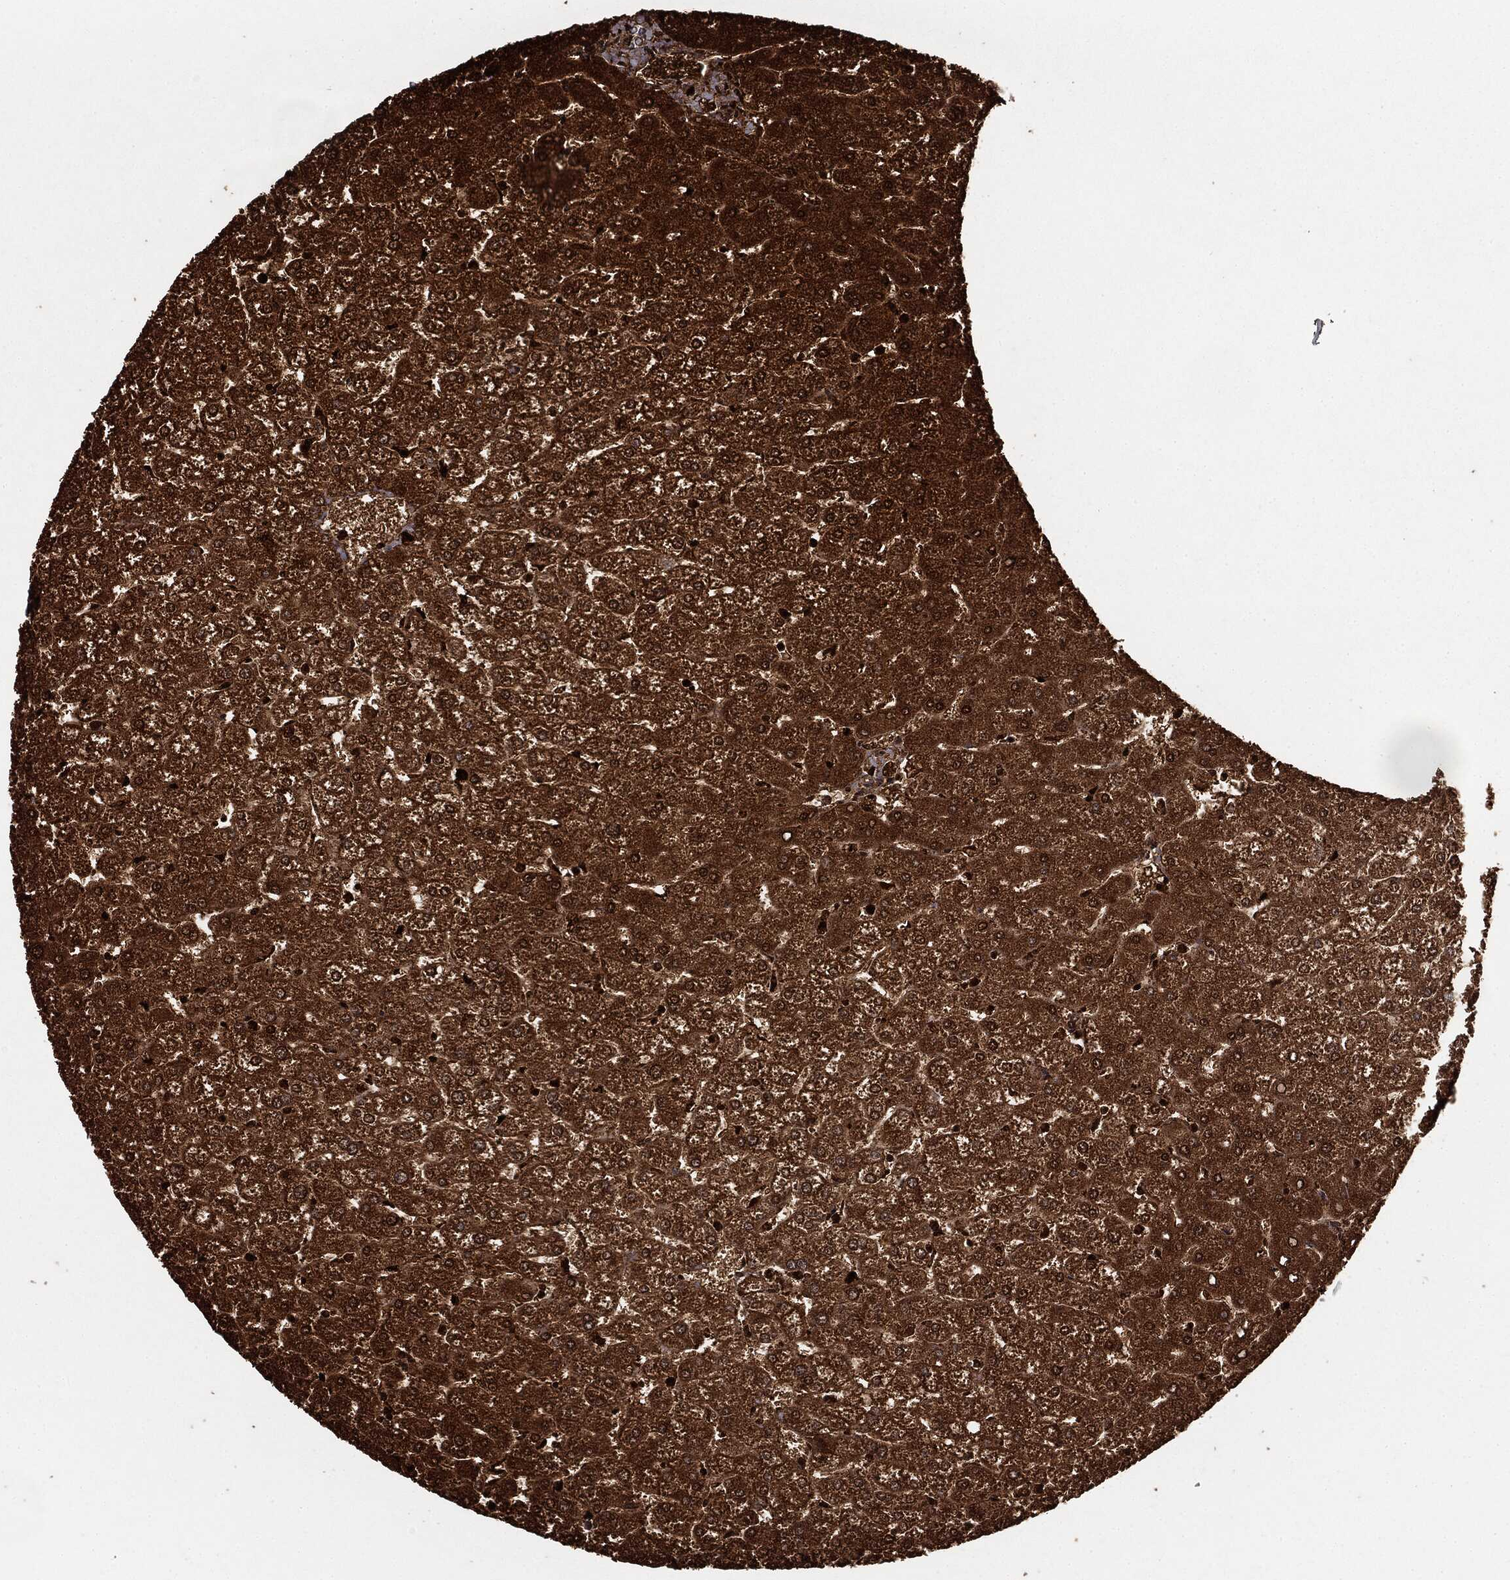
{"staining": {"intensity": "negative", "quantity": "none", "location": "none"}, "tissue": "liver", "cell_type": "Cholangiocytes", "image_type": "normal", "snomed": [{"axis": "morphology", "description": "Normal tissue, NOS"}, {"axis": "topography", "description": "Liver"}], "caption": "Histopathology image shows no significant protein staining in cholangiocytes of normal liver. The staining was performed using DAB to visualize the protein expression in brown, while the nuclei were stained in blue with hematoxylin (Magnification: 20x).", "gene": "ALDOB", "patient": {"sex": "female", "age": 32}}